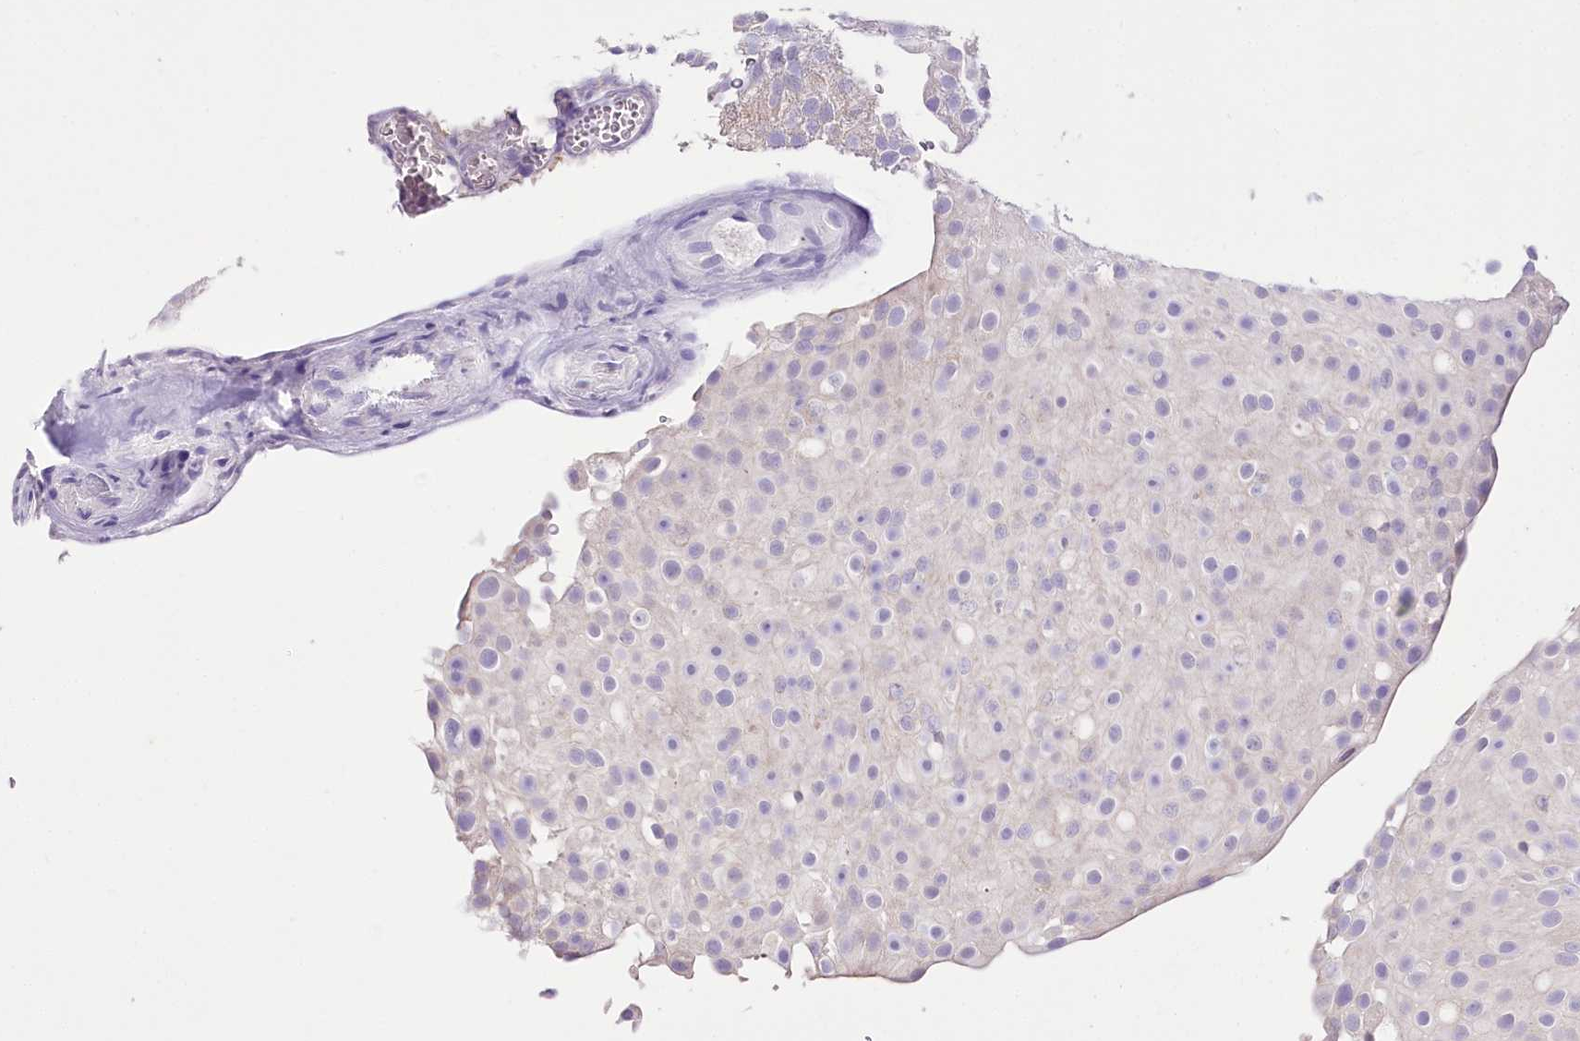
{"staining": {"intensity": "negative", "quantity": "none", "location": "none"}, "tissue": "urothelial cancer", "cell_type": "Tumor cells", "image_type": "cancer", "snomed": [{"axis": "morphology", "description": "Urothelial carcinoma, Low grade"}, {"axis": "topography", "description": "Urinary bladder"}], "caption": "An immunohistochemistry (IHC) histopathology image of urothelial cancer is shown. There is no staining in tumor cells of urothelial cancer.", "gene": "DPYD", "patient": {"sex": "male", "age": 78}}